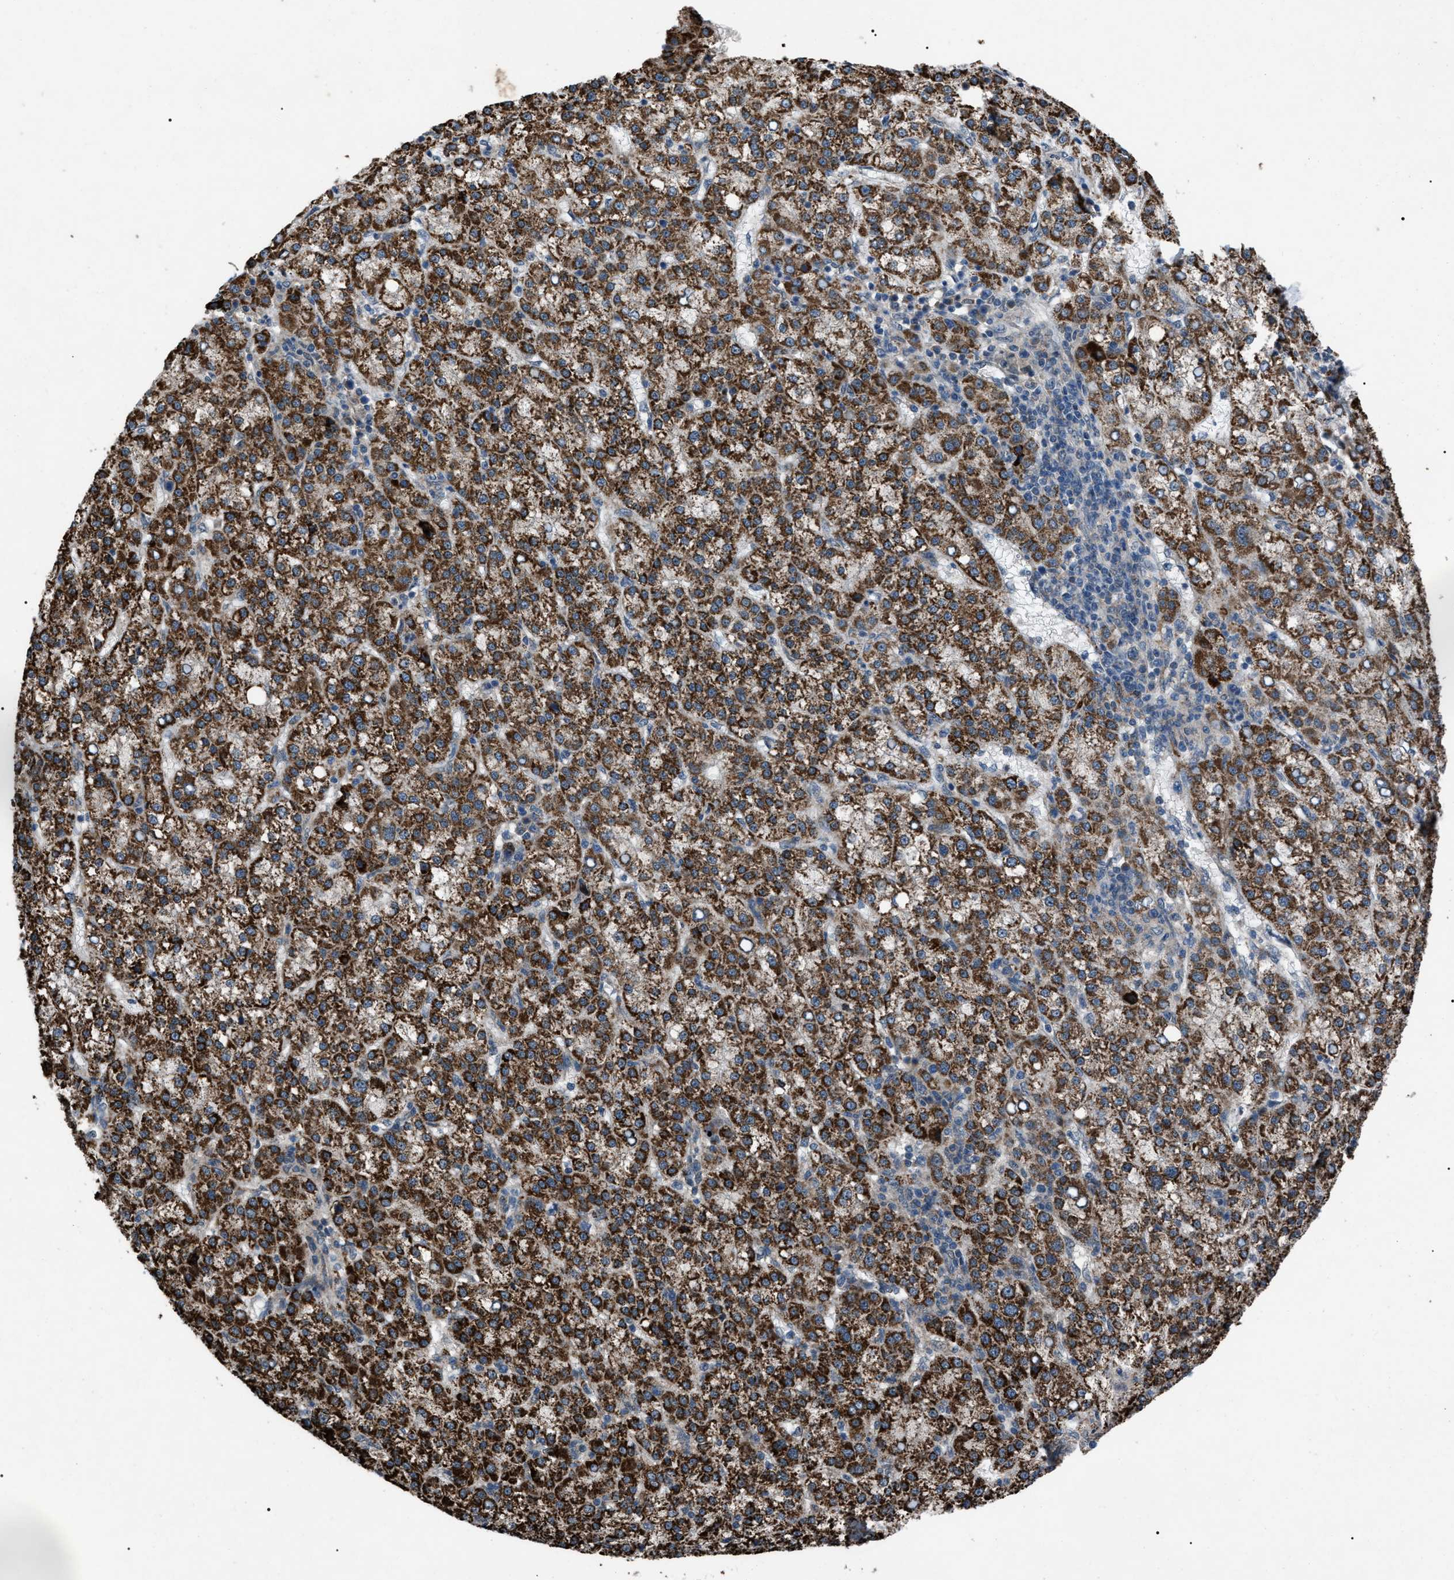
{"staining": {"intensity": "strong", "quantity": ">75%", "location": "cytoplasmic/membranous"}, "tissue": "liver cancer", "cell_type": "Tumor cells", "image_type": "cancer", "snomed": [{"axis": "morphology", "description": "Carcinoma, Hepatocellular, NOS"}, {"axis": "topography", "description": "Liver"}], "caption": "Tumor cells demonstrate strong cytoplasmic/membranous expression in approximately >75% of cells in liver hepatocellular carcinoma.", "gene": "ZFAND2A", "patient": {"sex": "female", "age": 58}}